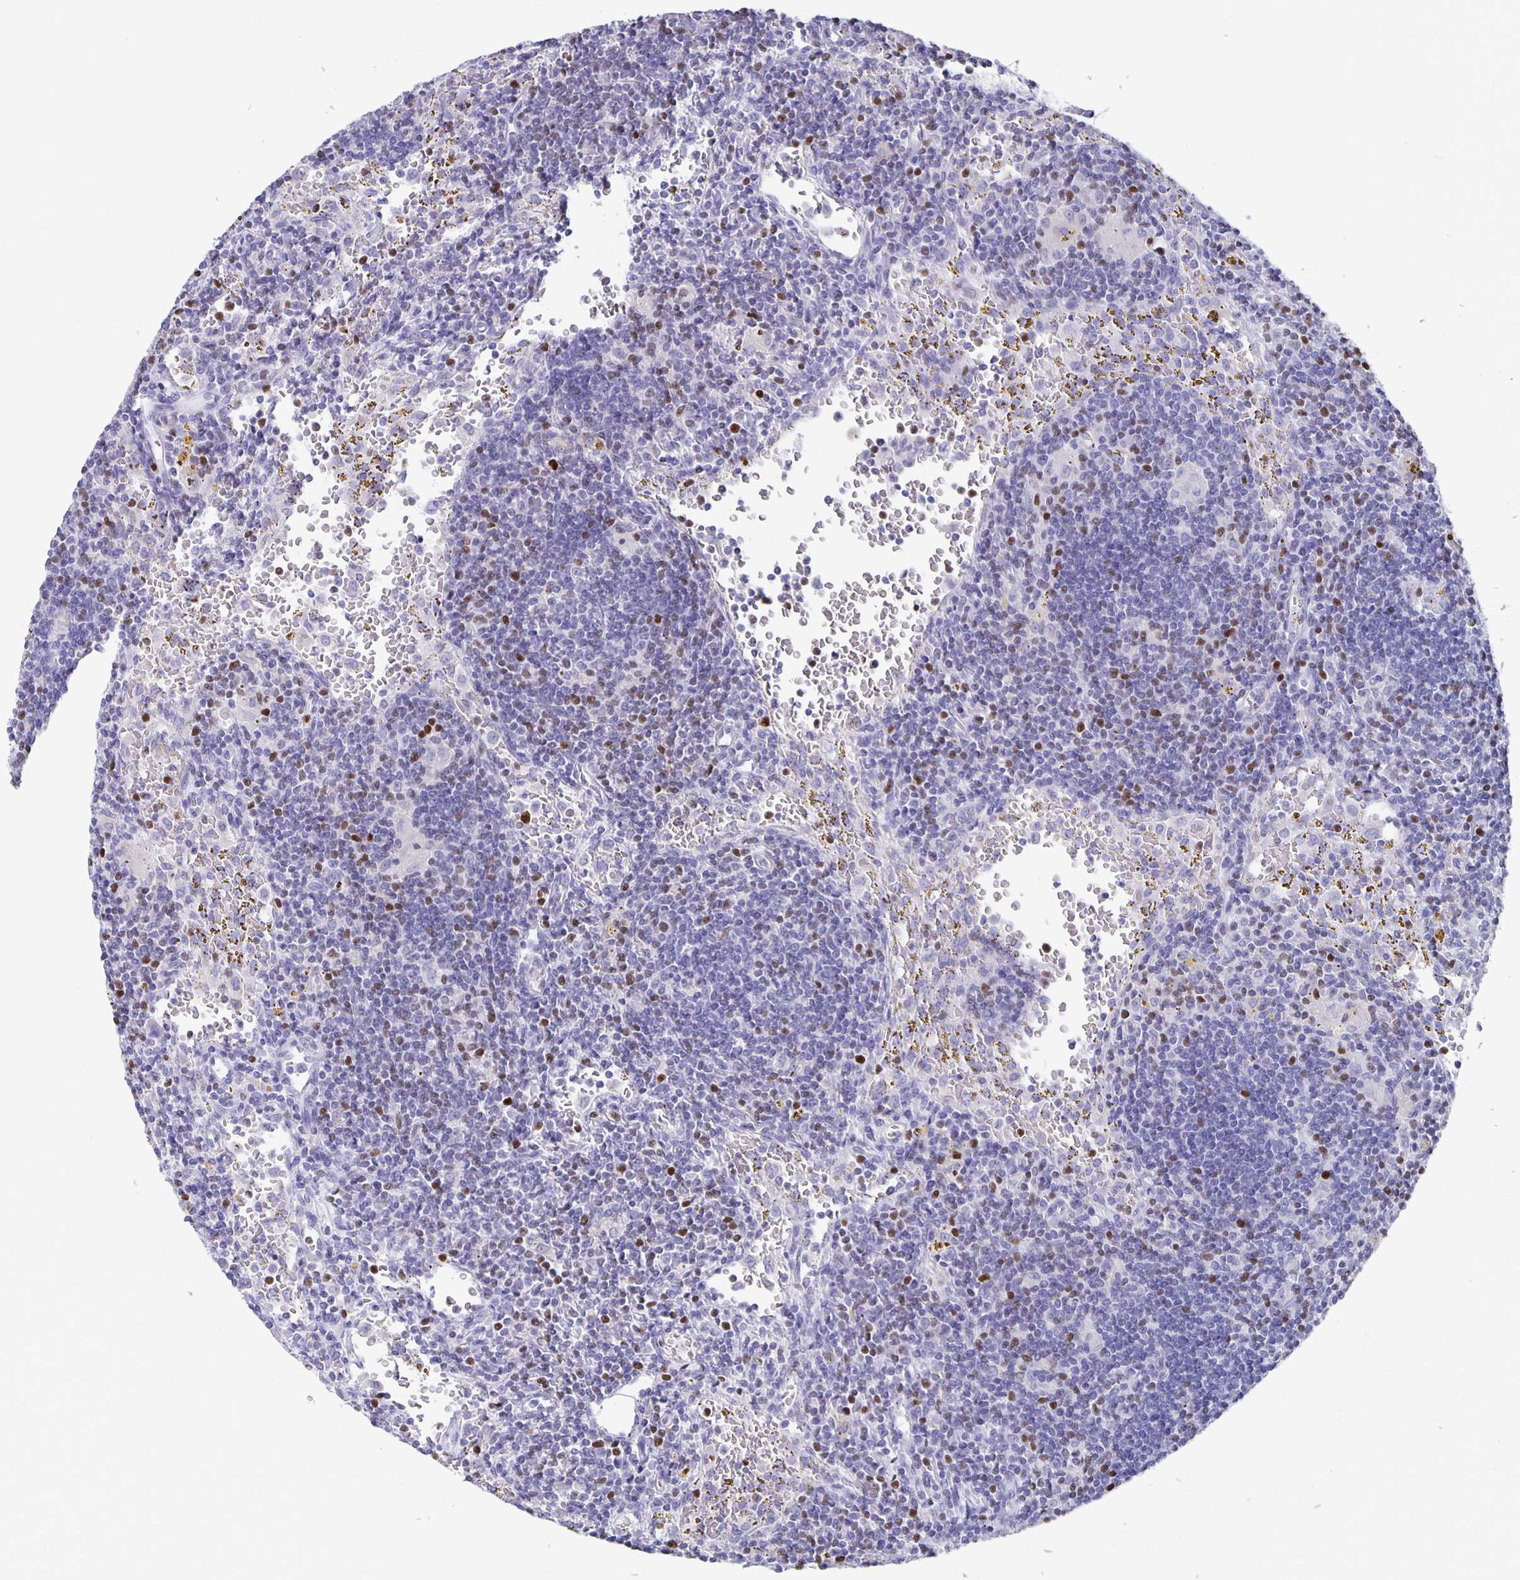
{"staining": {"intensity": "negative", "quantity": "none", "location": "none"}, "tissue": "lymphoma", "cell_type": "Tumor cells", "image_type": "cancer", "snomed": [{"axis": "morphology", "description": "Malignant lymphoma, non-Hodgkin's type, Low grade"}, {"axis": "topography", "description": "Spleen"}], "caption": "There is no significant expression in tumor cells of lymphoma. Brightfield microscopy of IHC stained with DAB (3,3'-diaminobenzidine) (brown) and hematoxylin (blue), captured at high magnification.", "gene": "SATB2", "patient": {"sex": "female", "age": 70}}